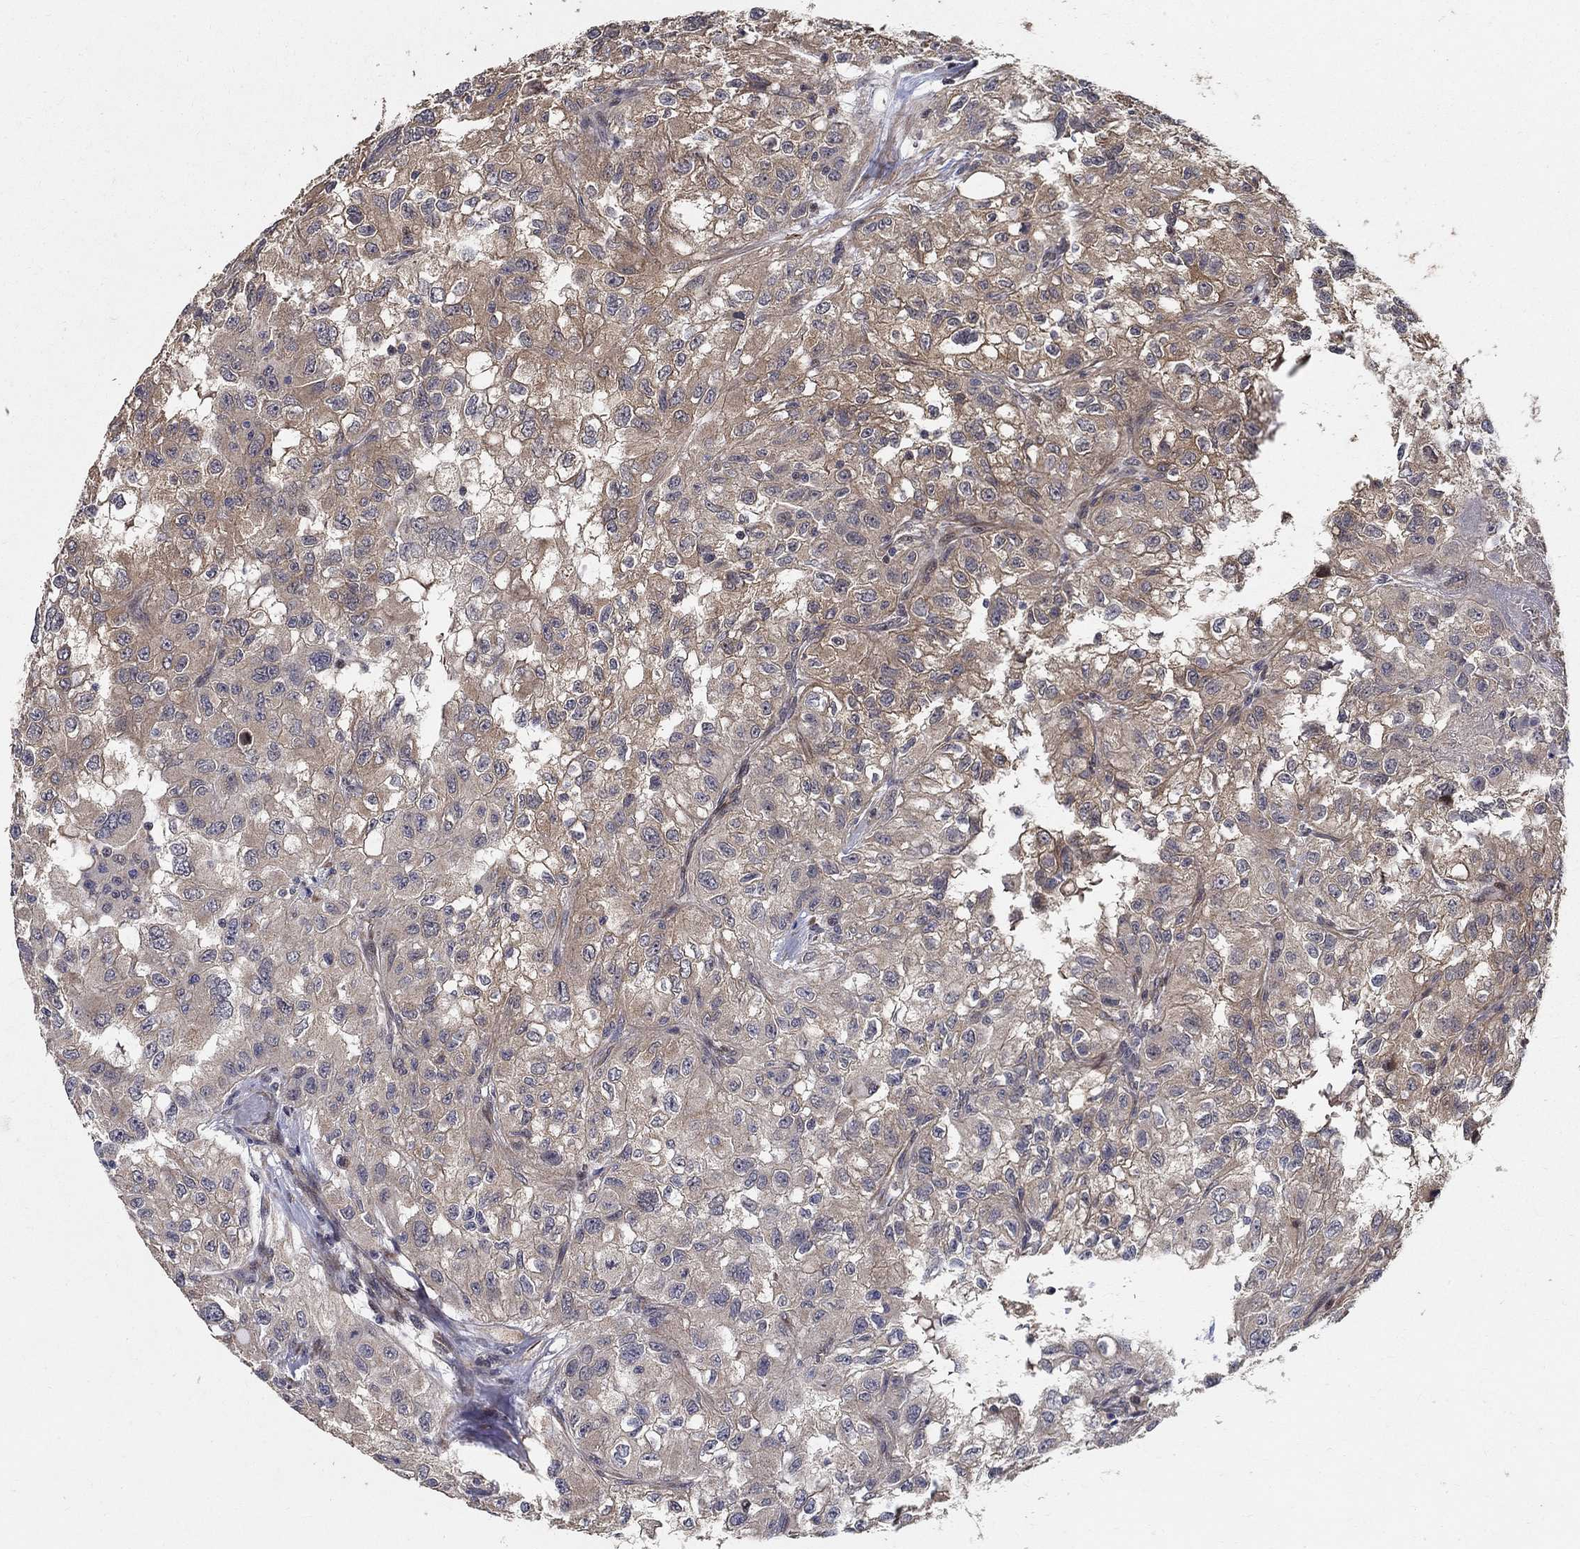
{"staining": {"intensity": "moderate", "quantity": "<25%", "location": "cytoplasmic/membranous"}, "tissue": "renal cancer", "cell_type": "Tumor cells", "image_type": "cancer", "snomed": [{"axis": "morphology", "description": "Adenocarcinoma, NOS"}, {"axis": "topography", "description": "Kidney"}], "caption": "Human adenocarcinoma (renal) stained with a brown dye shows moderate cytoplasmic/membranous positive positivity in about <25% of tumor cells.", "gene": "ZNF594", "patient": {"sex": "male", "age": 64}}